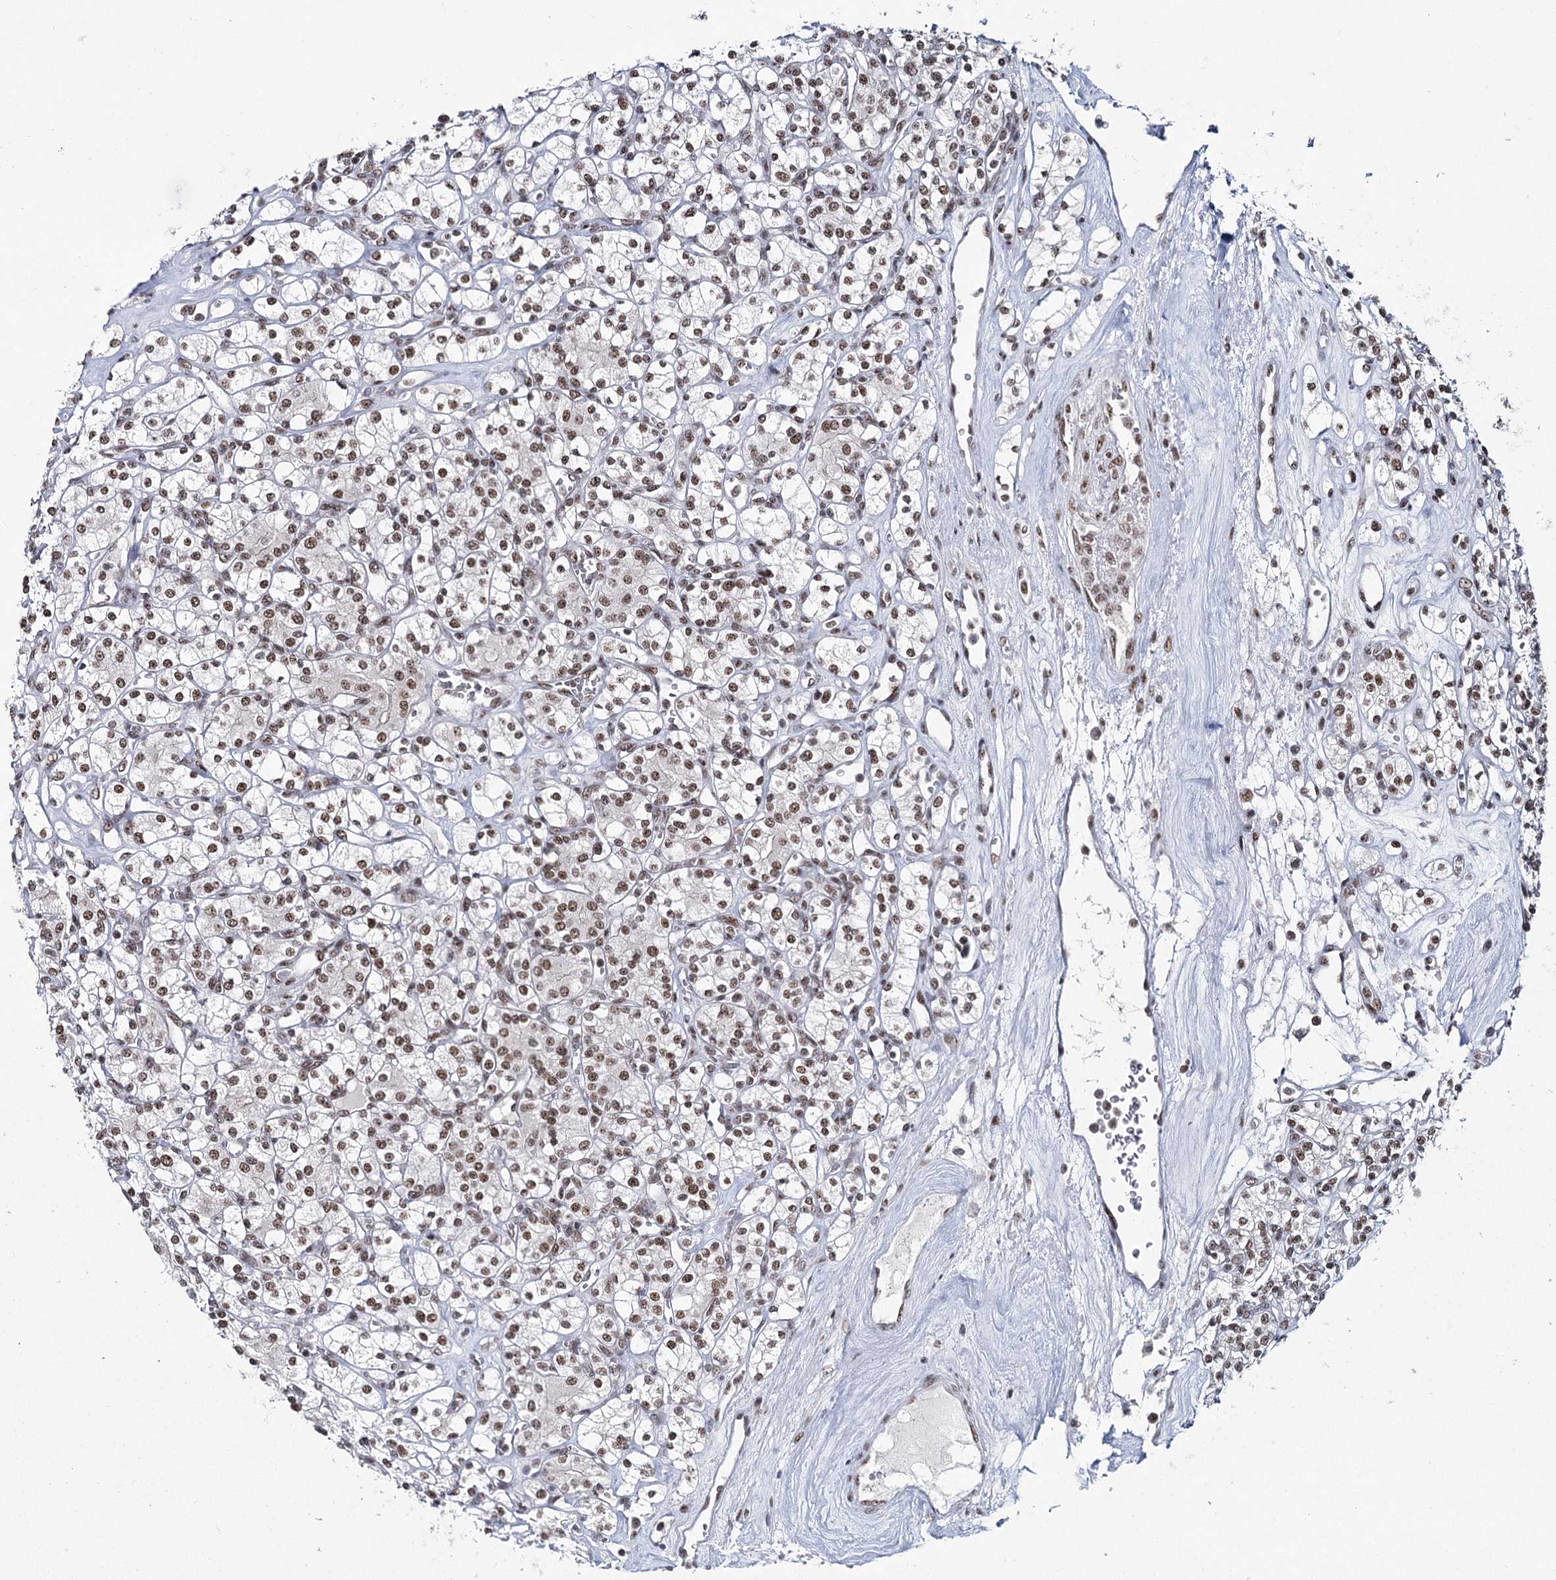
{"staining": {"intensity": "moderate", "quantity": ">75%", "location": "nuclear"}, "tissue": "renal cancer", "cell_type": "Tumor cells", "image_type": "cancer", "snomed": [{"axis": "morphology", "description": "Adenocarcinoma, NOS"}, {"axis": "topography", "description": "Kidney"}], "caption": "A histopathology image of human renal cancer (adenocarcinoma) stained for a protein displays moderate nuclear brown staining in tumor cells.", "gene": "SCAF8", "patient": {"sex": "male", "age": 77}}